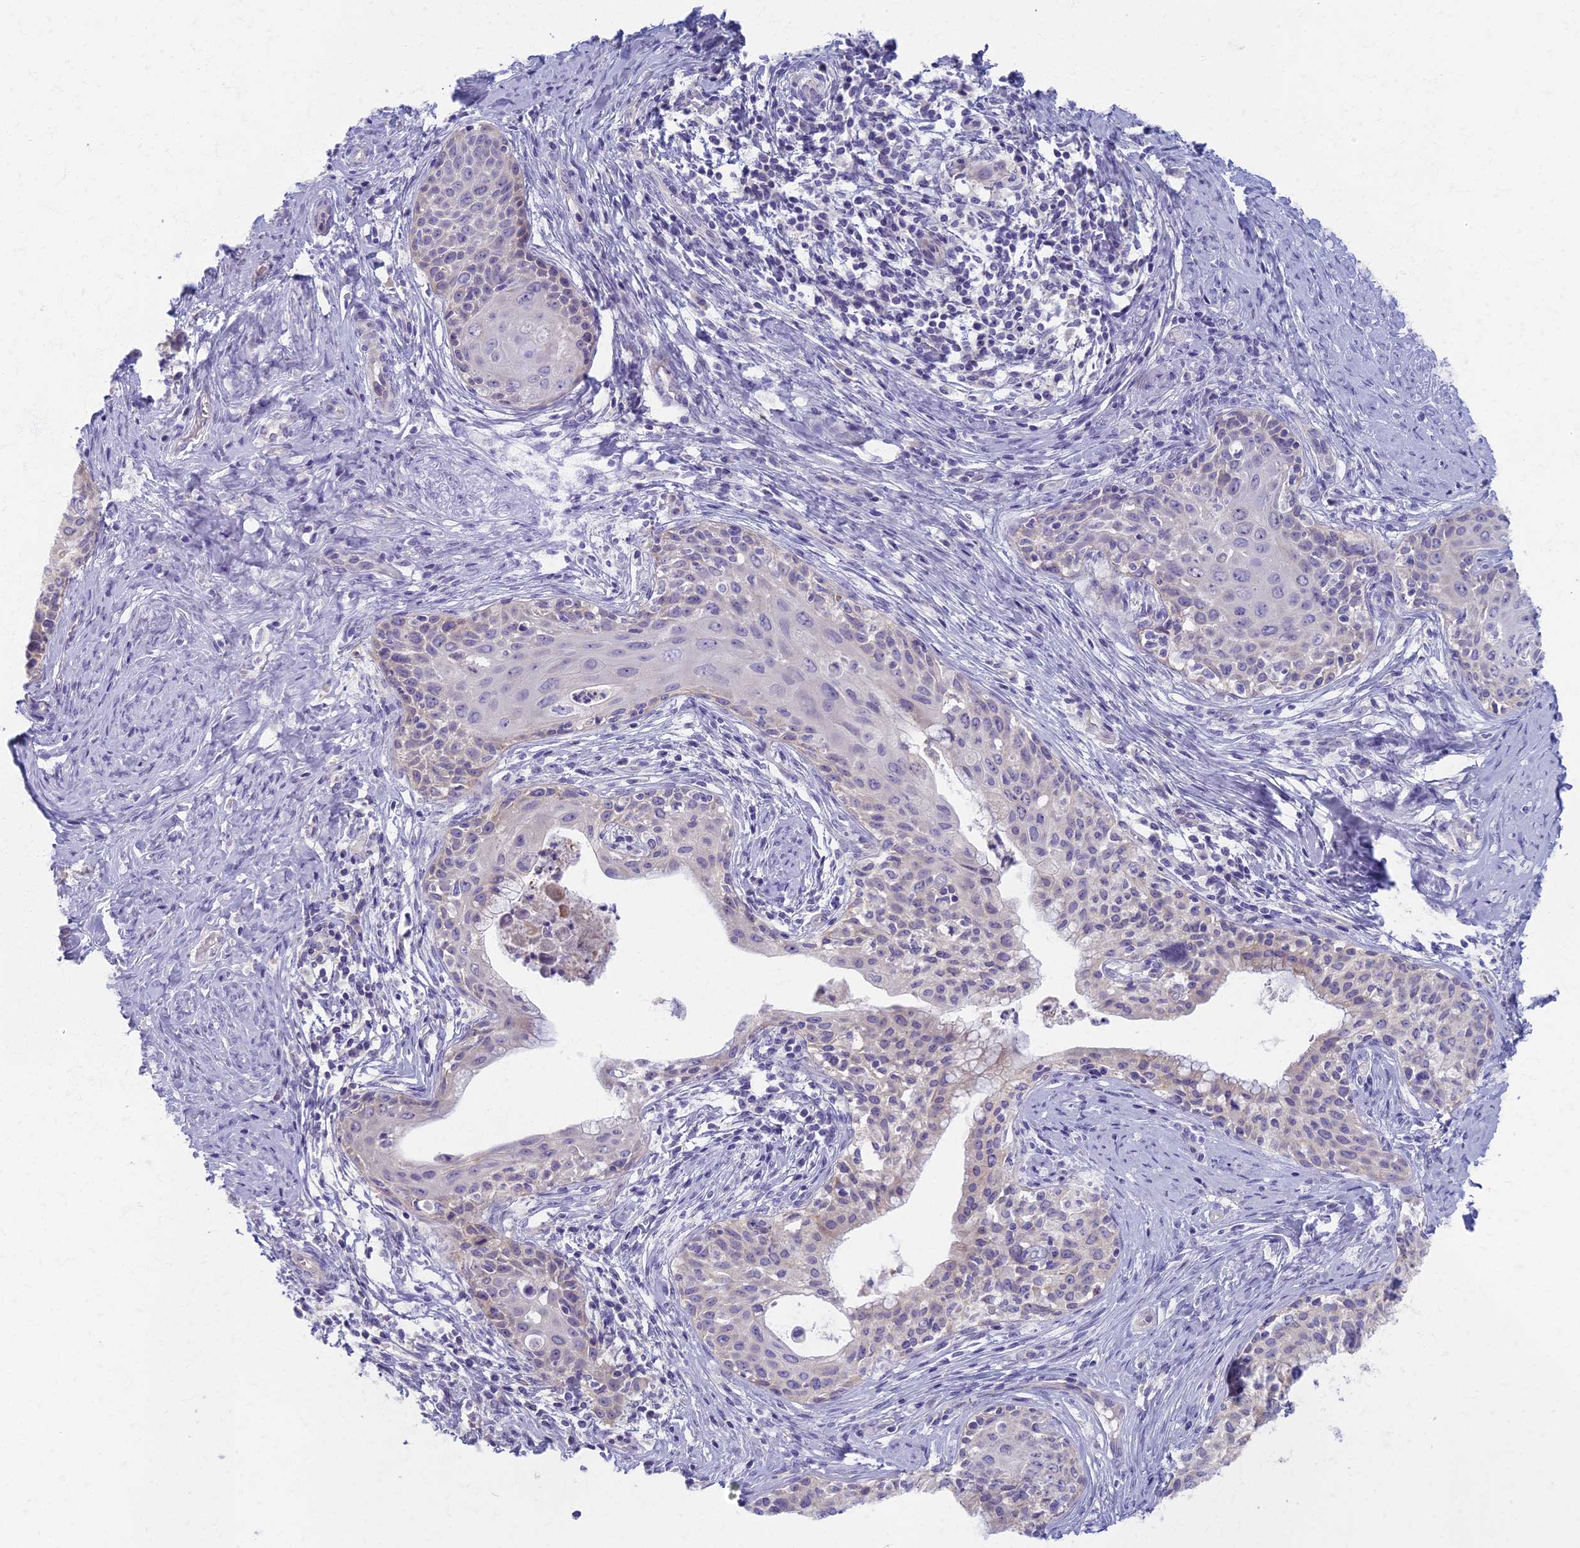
{"staining": {"intensity": "weak", "quantity": "<25%", "location": "cytoplasmic/membranous"}, "tissue": "cervical cancer", "cell_type": "Tumor cells", "image_type": "cancer", "snomed": [{"axis": "morphology", "description": "Squamous cell carcinoma, NOS"}, {"axis": "morphology", "description": "Adenocarcinoma, NOS"}, {"axis": "topography", "description": "Cervix"}], "caption": "Tumor cells are negative for protein expression in human adenocarcinoma (cervical). (IHC, brightfield microscopy, high magnification).", "gene": "AP4E1", "patient": {"sex": "female", "age": 52}}